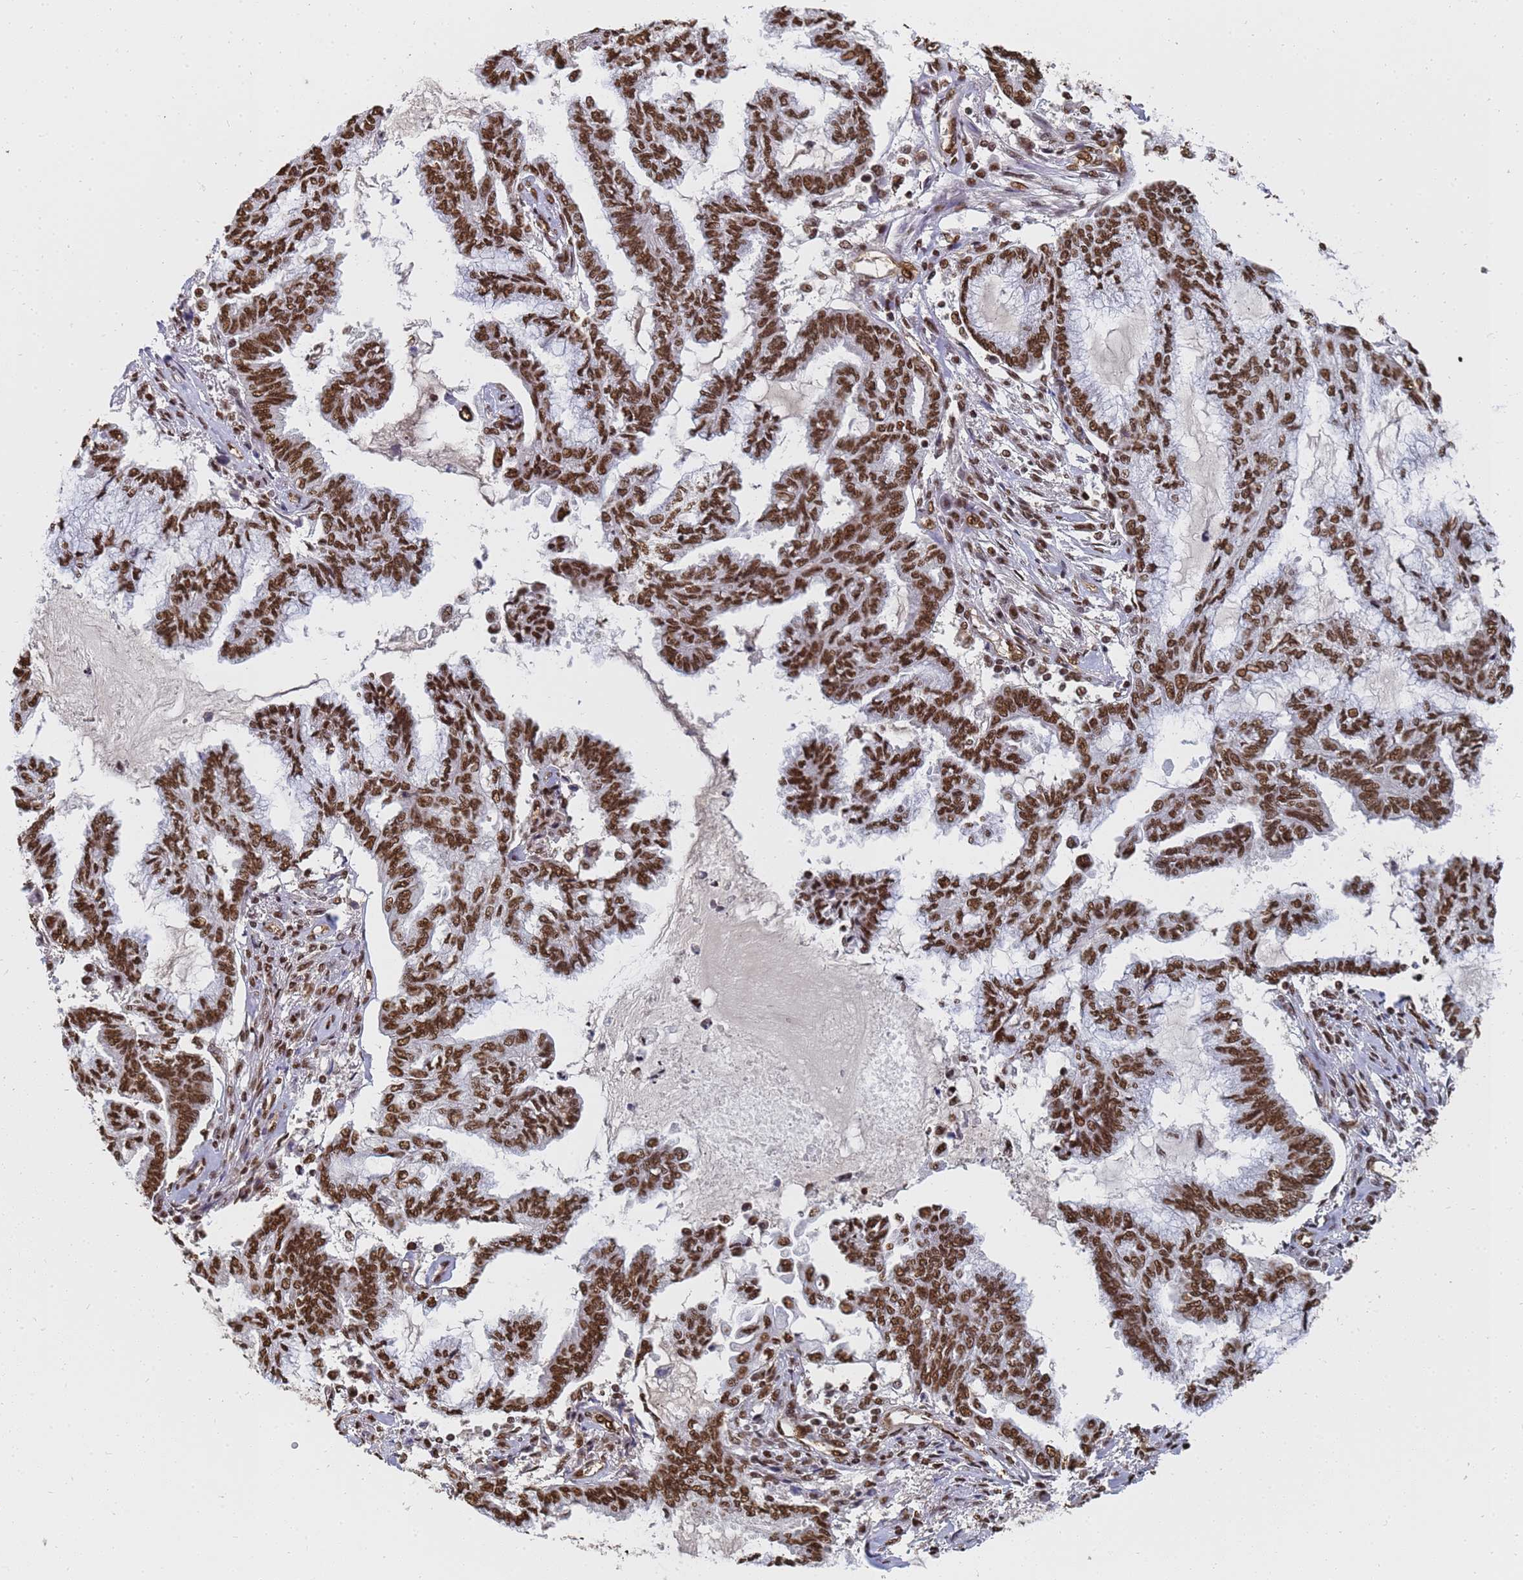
{"staining": {"intensity": "strong", "quantity": ">75%", "location": "nuclear"}, "tissue": "endometrial cancer", "cell_type": "Tumor cells", "image_type": "cancer", "snomed": [{"axis": "morphology", "description": "Adenocarcinoma, NOS"}, {"axis": "topography", "description": "Endometrium"}], "caption": "Human endometrial cancer (adenocarcinoma) stained with a protein marker reveals strong staining in tumor cells.", "gene": "RAVER2", "patient": {"sex": "female", "age": 86}}